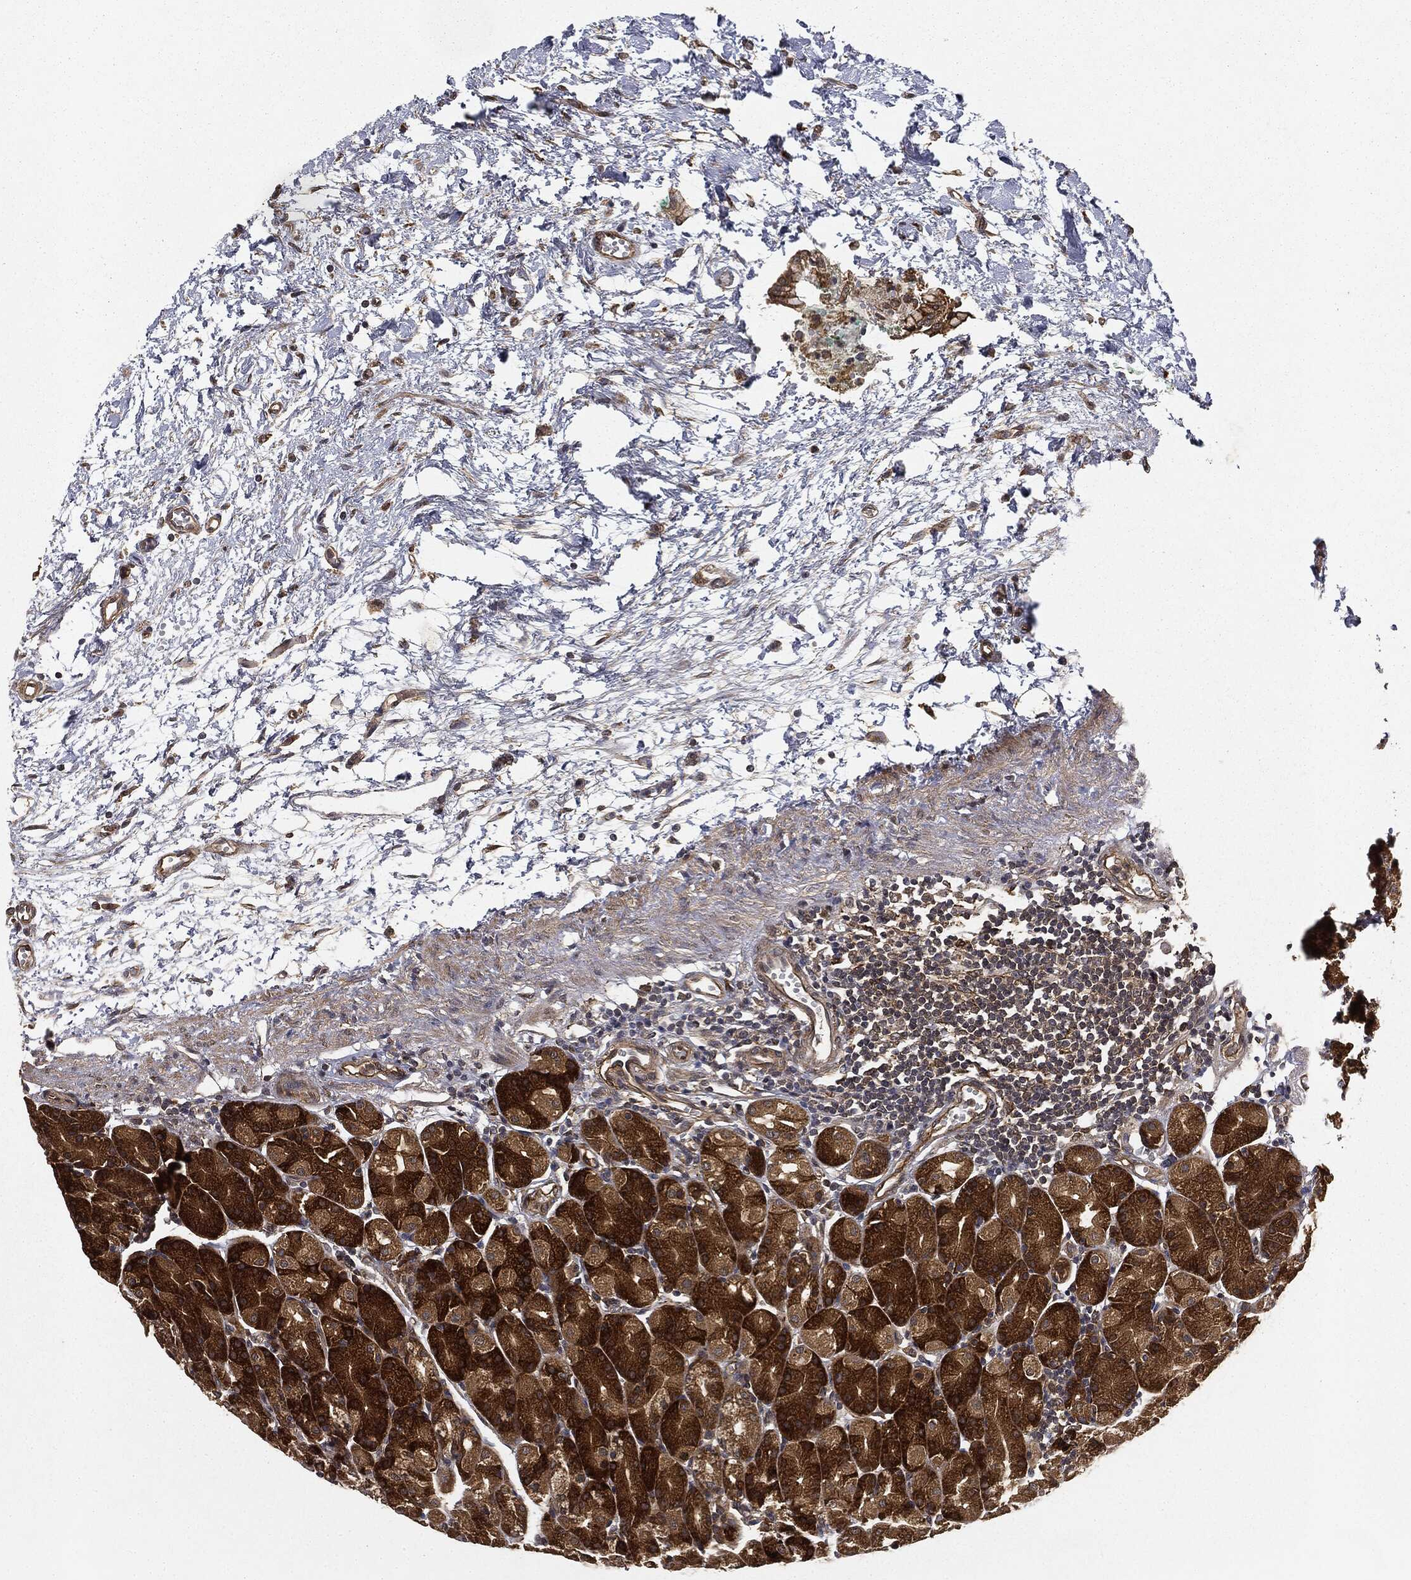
{"staining": {"intensity": "strong", "quantity": ">75%", "location": "cytoplasmic/membranous"}, "tissue": "stomach", "cell_type": "Glandular cells", "image_type": "normal", "snomed": [{"axis": "morphology", "description": "Normal tissue, NOS"}, {"axis": "morphology", "description": "Adenocarcinoma, NOS"}, {"axis": "topography", "description": "Stomach"}], "caption": "This micrograph exhibits immunohistochemistry staining of unremarkable human stomach, with high strong cytoplasmic/membranous positivity in approximately >75% of glandular cells.", "gene": "MIER2", "patient": {"sex": "female", "age": 81}}